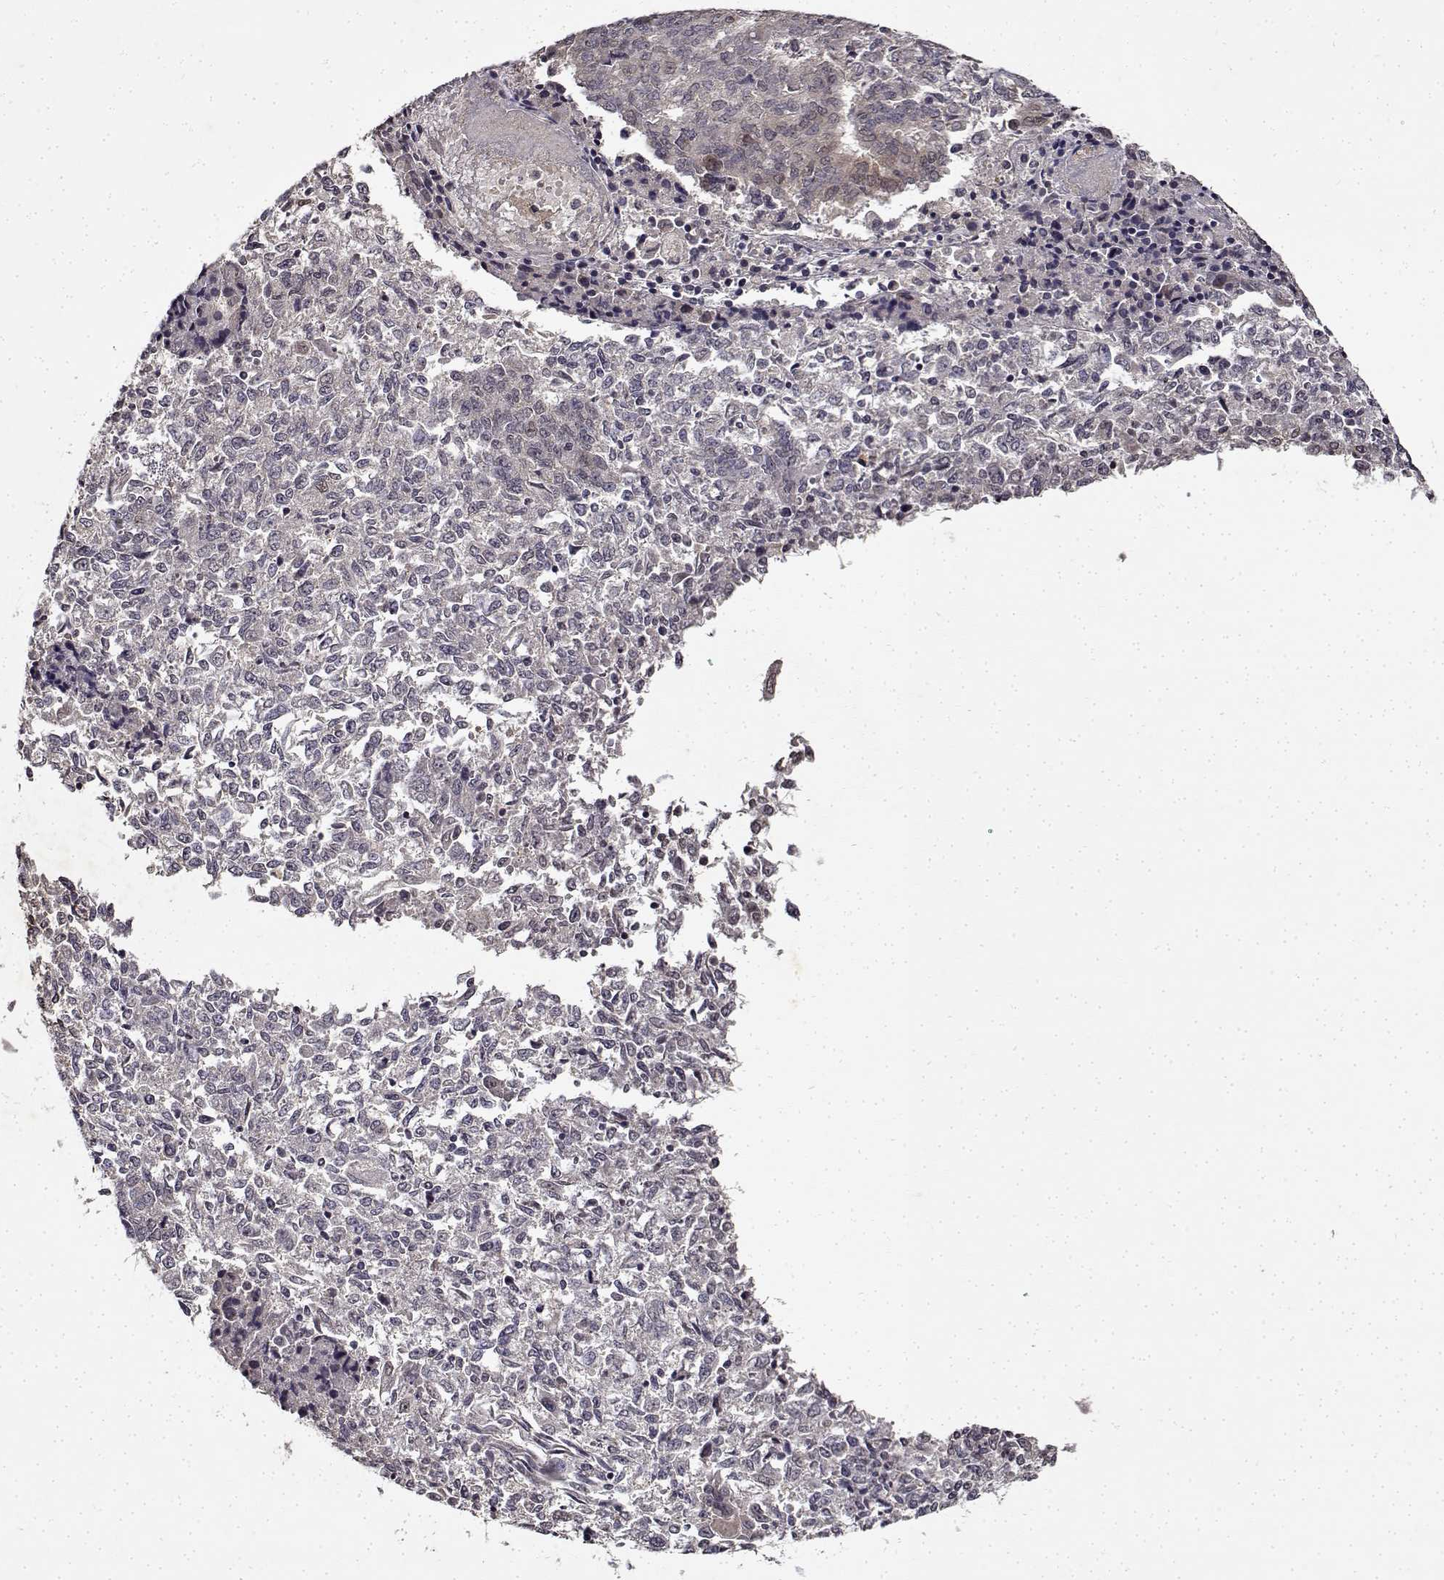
{"staining": {"intensity": "negative", "quantity": "none", "location": "none"}, "tissue": "endometrial cancer", "cell_type": "Tumor cells", "image_type": "cancer", "snomed": [{"axis": "morphology", "description": "Adenocarcinoma, NOS"}, {"axis": "topography", "description": "Endometrium"}], "caption": "There is no significant positivity in tumor cells of endometrial adenocarcinoma.", "gene": "BDNF", "patient": {"sex": "female", "age": 50}}